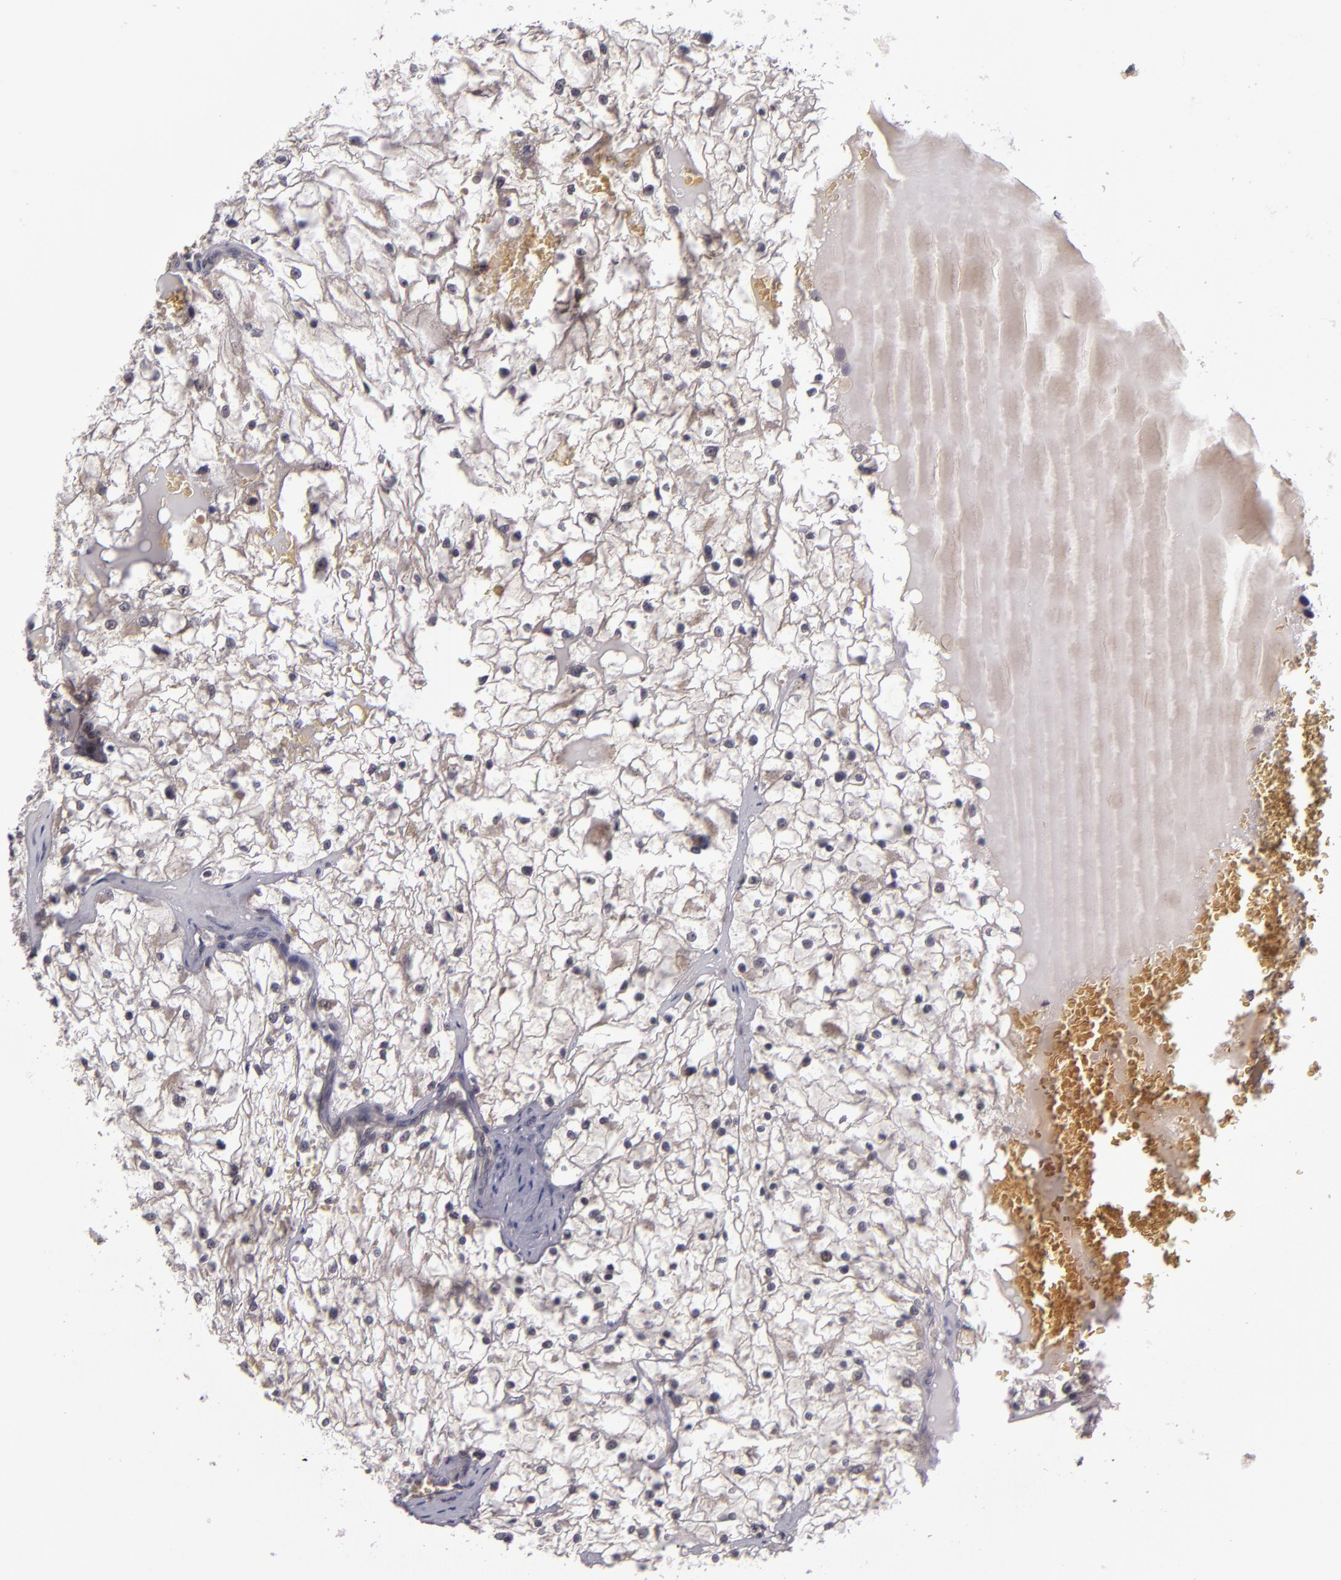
{"staining": {"intensity": "negative", "quantity": "none", "location": "none"}, "tissue": "renal cancer", "cell_type": "Tumor cells", "image_type": "cancer", "snomed": [{"axis": "morphology", "description": "Adenocarcinoma, NOS"}, {"axis": "topography", "description": "Kidney"}], "caption": "Tumor cells show no significant protein staining in renal adenocarcinoma.", "gene": "CDC7", "patient": {"sex": "male", "age": 61}}